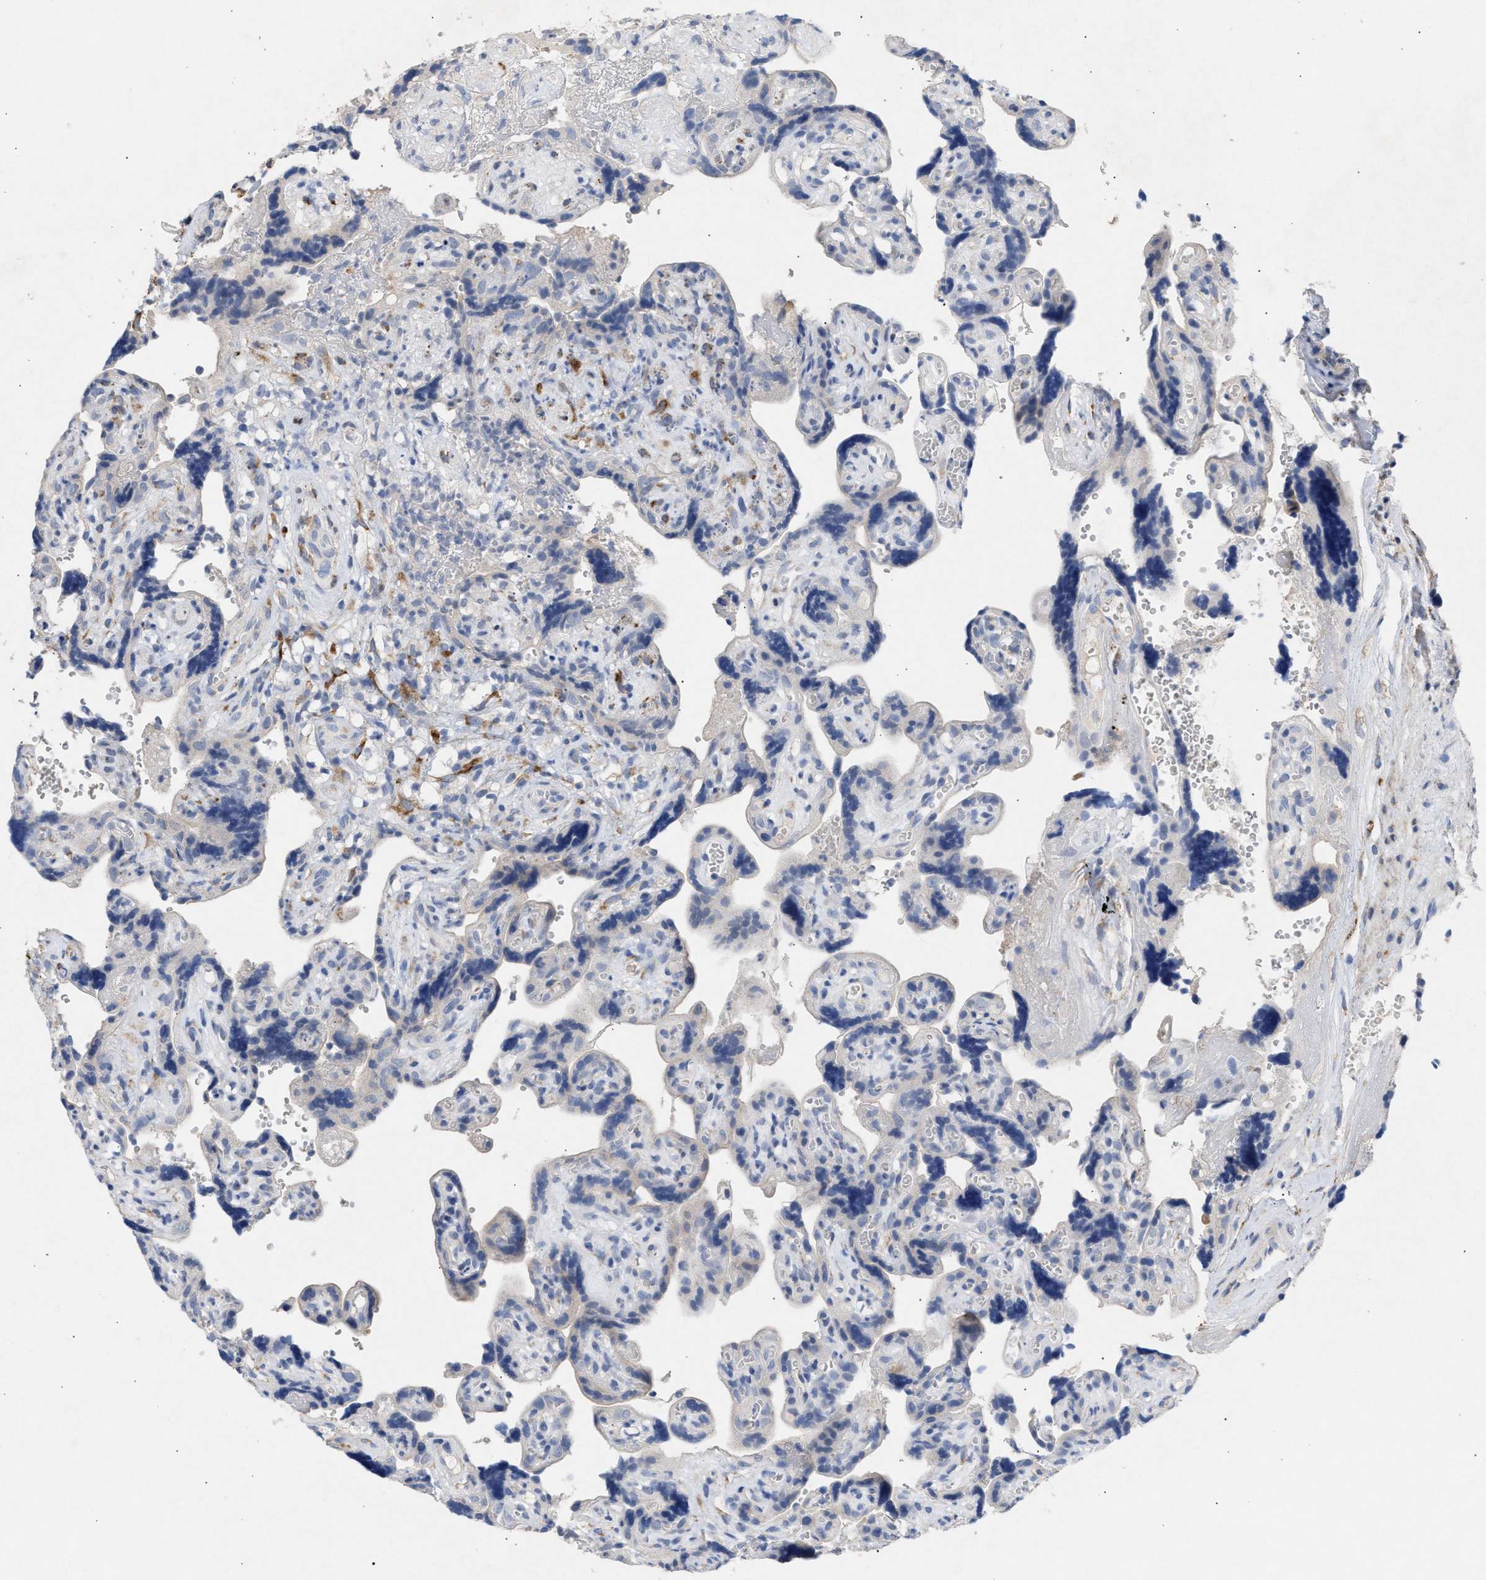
{"staining": {"intensity": "moderate", "quantity": ">75%", "location": "cytoplasmic/membranous"}, "tissue": "placenta", "cell_type": "Decidual cells", "image_type": "normal", "snomed": [{"axis": "morphology", "description": "Normal tissue, NOS"}, {"axis": "topography", "description": "Placenta"}], "caption": "Unremarkable placenta demonstrates moderate cytoplasmic/membranous expression in approximately >75% of decidual cells, visualized by immunohistochemistry.", "gene": "SELENOM", "patient": {"sex": "female", "age": 30}}